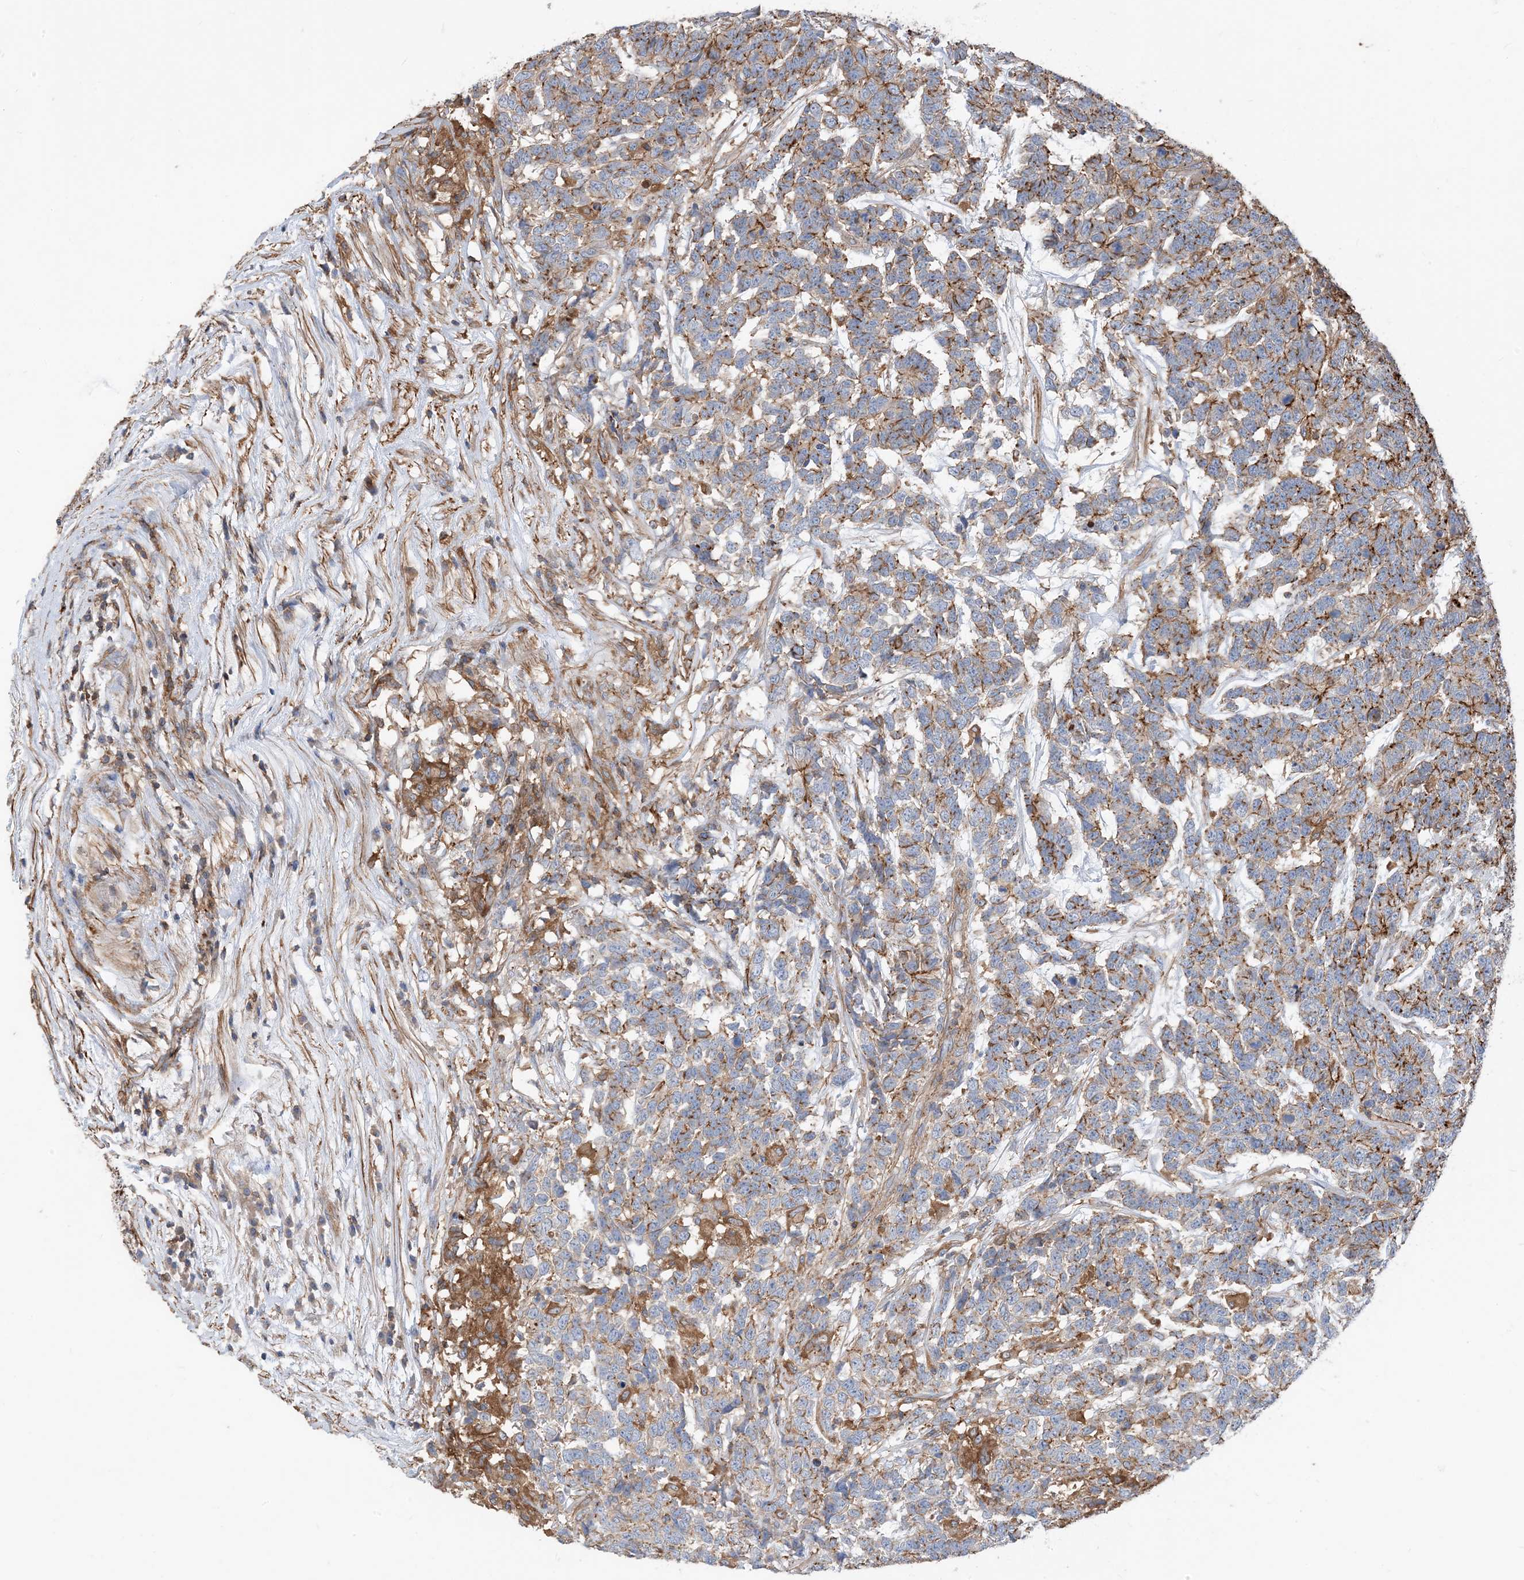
{"staining": {"intensity": "moderate", "quantity": "25%-75%", "location": "cytoplasmic/membranous"}, "tissue": "testis cancer", "cell_type": "Tumor cells", "image_type": "cancer", "snomed": [{"axis": "morphology", "description": "Carcinoma, Embryonal, NOS"}, {"axis": "topography", "description": "Testis"}], "caption": "IHC photomicrograph of testis embryonal carcinoma stained for a protein (brown), which shows medium levels of moderate cytoplasmic/membranous positivity in approximately 25%-75% of tumor cells.", "gene": "PARVG", "patient": {"sex": "male", "age": 26}}